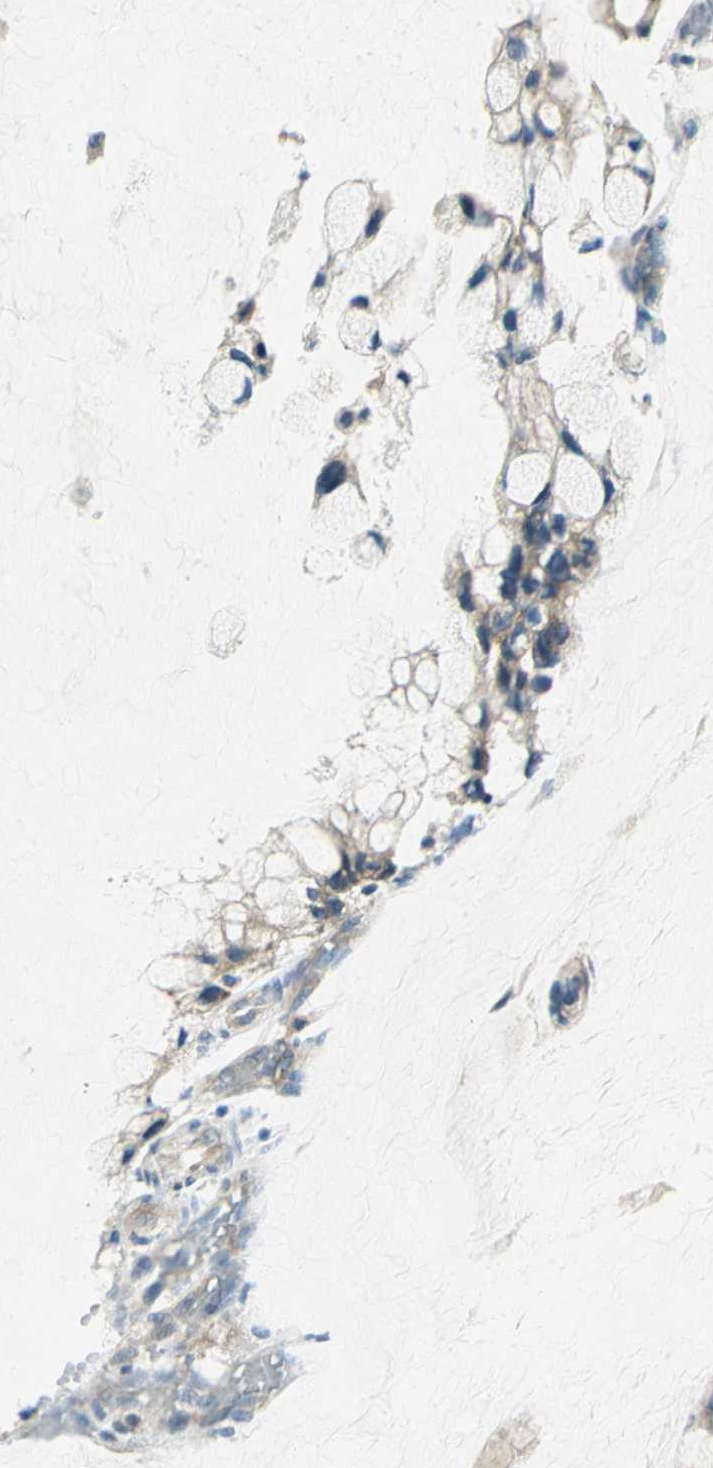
{"staining": {"intensity": "moderate", "quantity": "25%-75%", "location": "cytoplasmic/membranous"}, "tissue": "ovarian cancer", "cell_type": "Tumor cells", "image_type": "cancer", "snomed": [{"axis": "morphology", "description": "Cystadenocarcinoma, mucinous, NOS"}, {"axis": "topography", "description": "Ovary"}], "caption": "Immunohistochemistry staining of mucinous cystadenocarcinoma (ovarian), which exhibits medium levels of moderate cytoplasmic/membranous expression in approximately 25%-75% of tumor cells indicating moderate cytoplasmic/membranous protein staining. The staining was performed using DAB (brown) for protein detection and nuclei were counterstained in hematoxylin (blue).", "gene": "SHC2", "patient": {"sex": "female", "age": 39}}